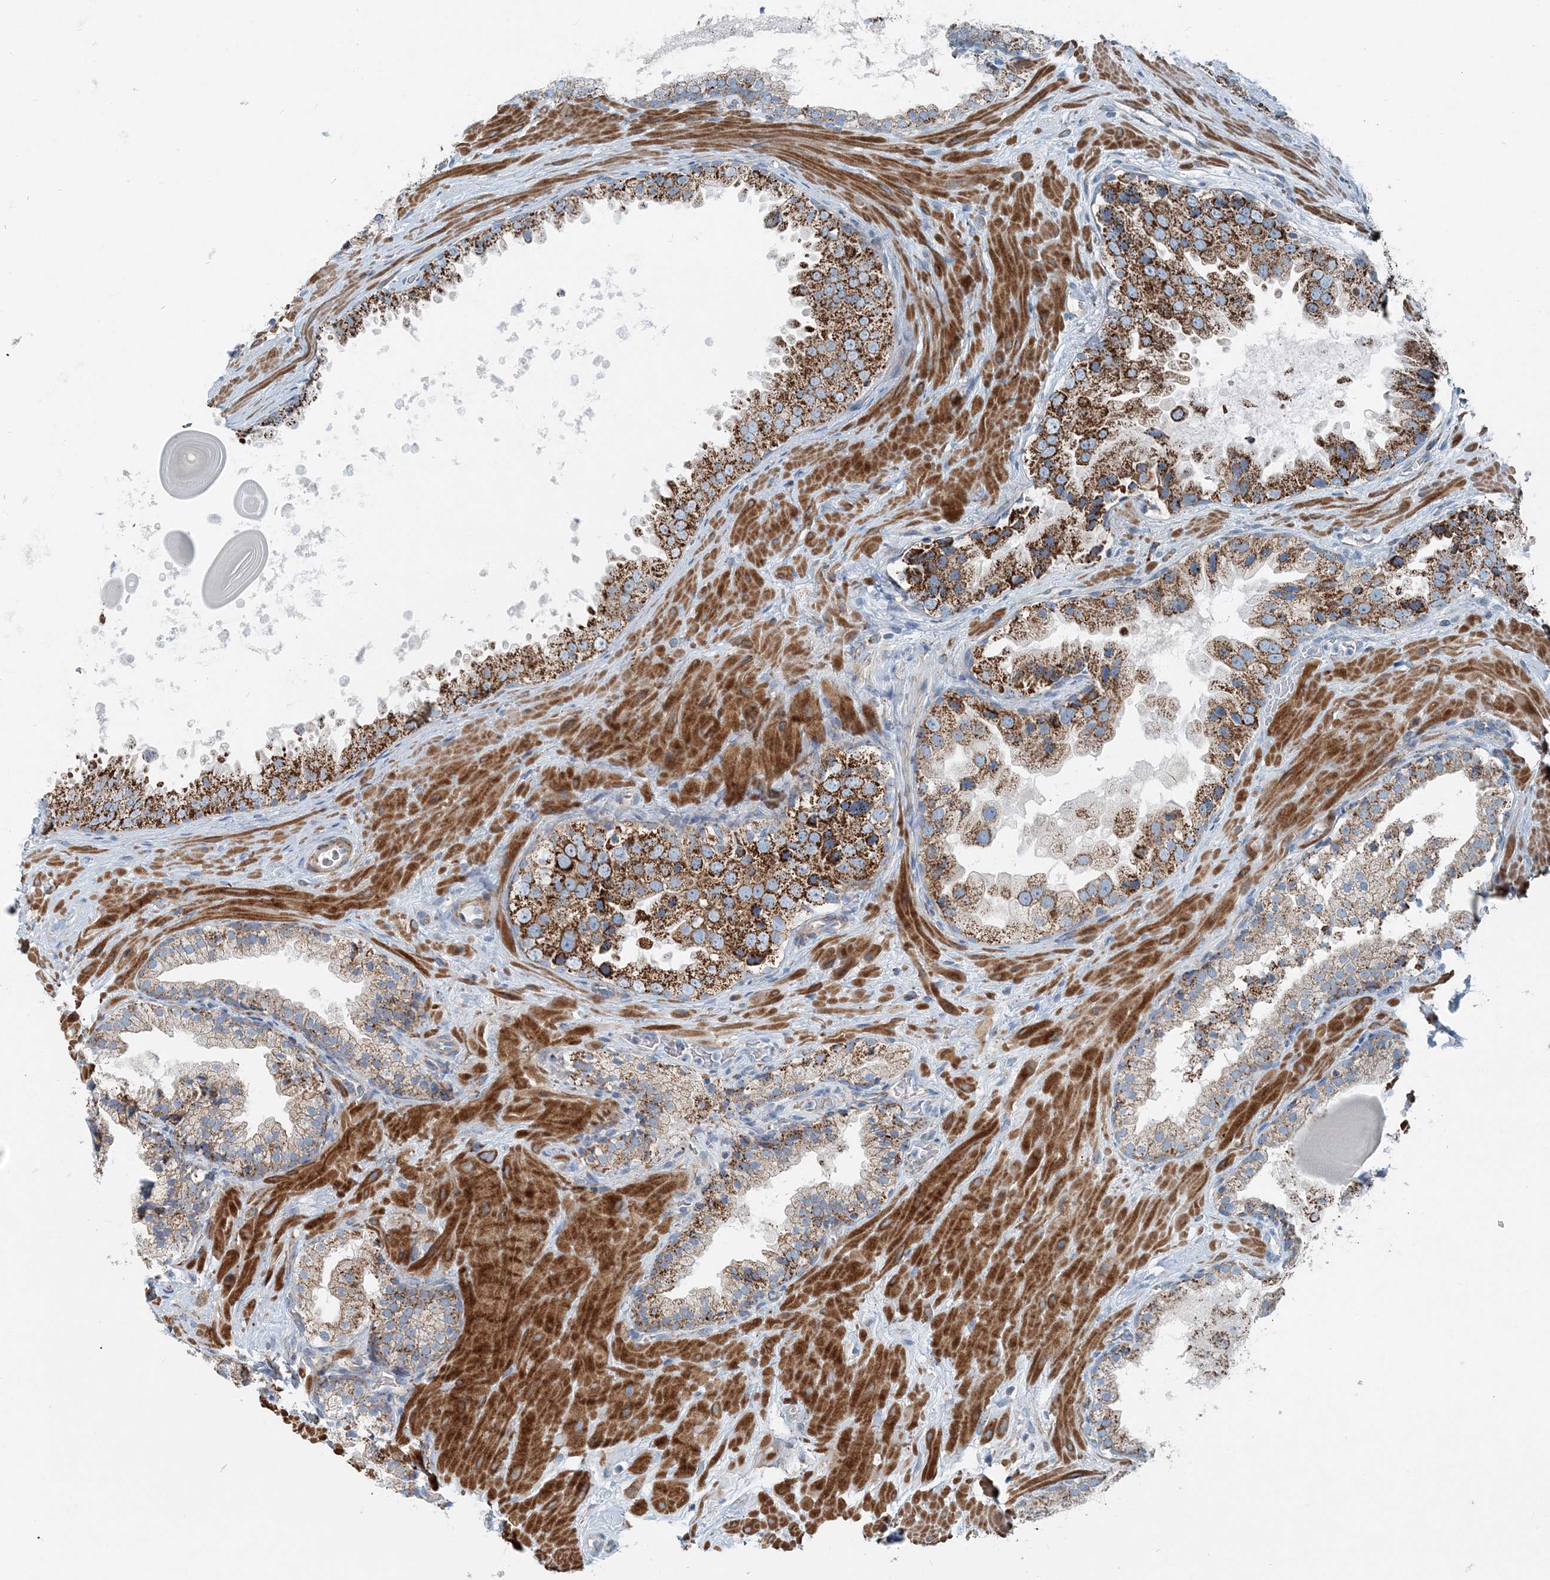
{"staining": {"intensity": "strong", "quantity": ">75%", "location": "cytoplasmic/membranous"}, "tissue": "prostate cancer", "cell_type": "Tumor cells", "image_type": "cancer", "snomed": [{"axis": "morphology", "description": "Adenocarcinoma, High grade"}, {"axis": "topography", "description": "Prostate"}], "caption": "This image exhibits IHC staining of human prostate cancer (adenocarcinoma (high-grade)), with high strong cytoplasmic/membranous expression in approximately >75% of tumor cells.", "gene": "INTU", "patient": {"sex": "male", "age": 64}}